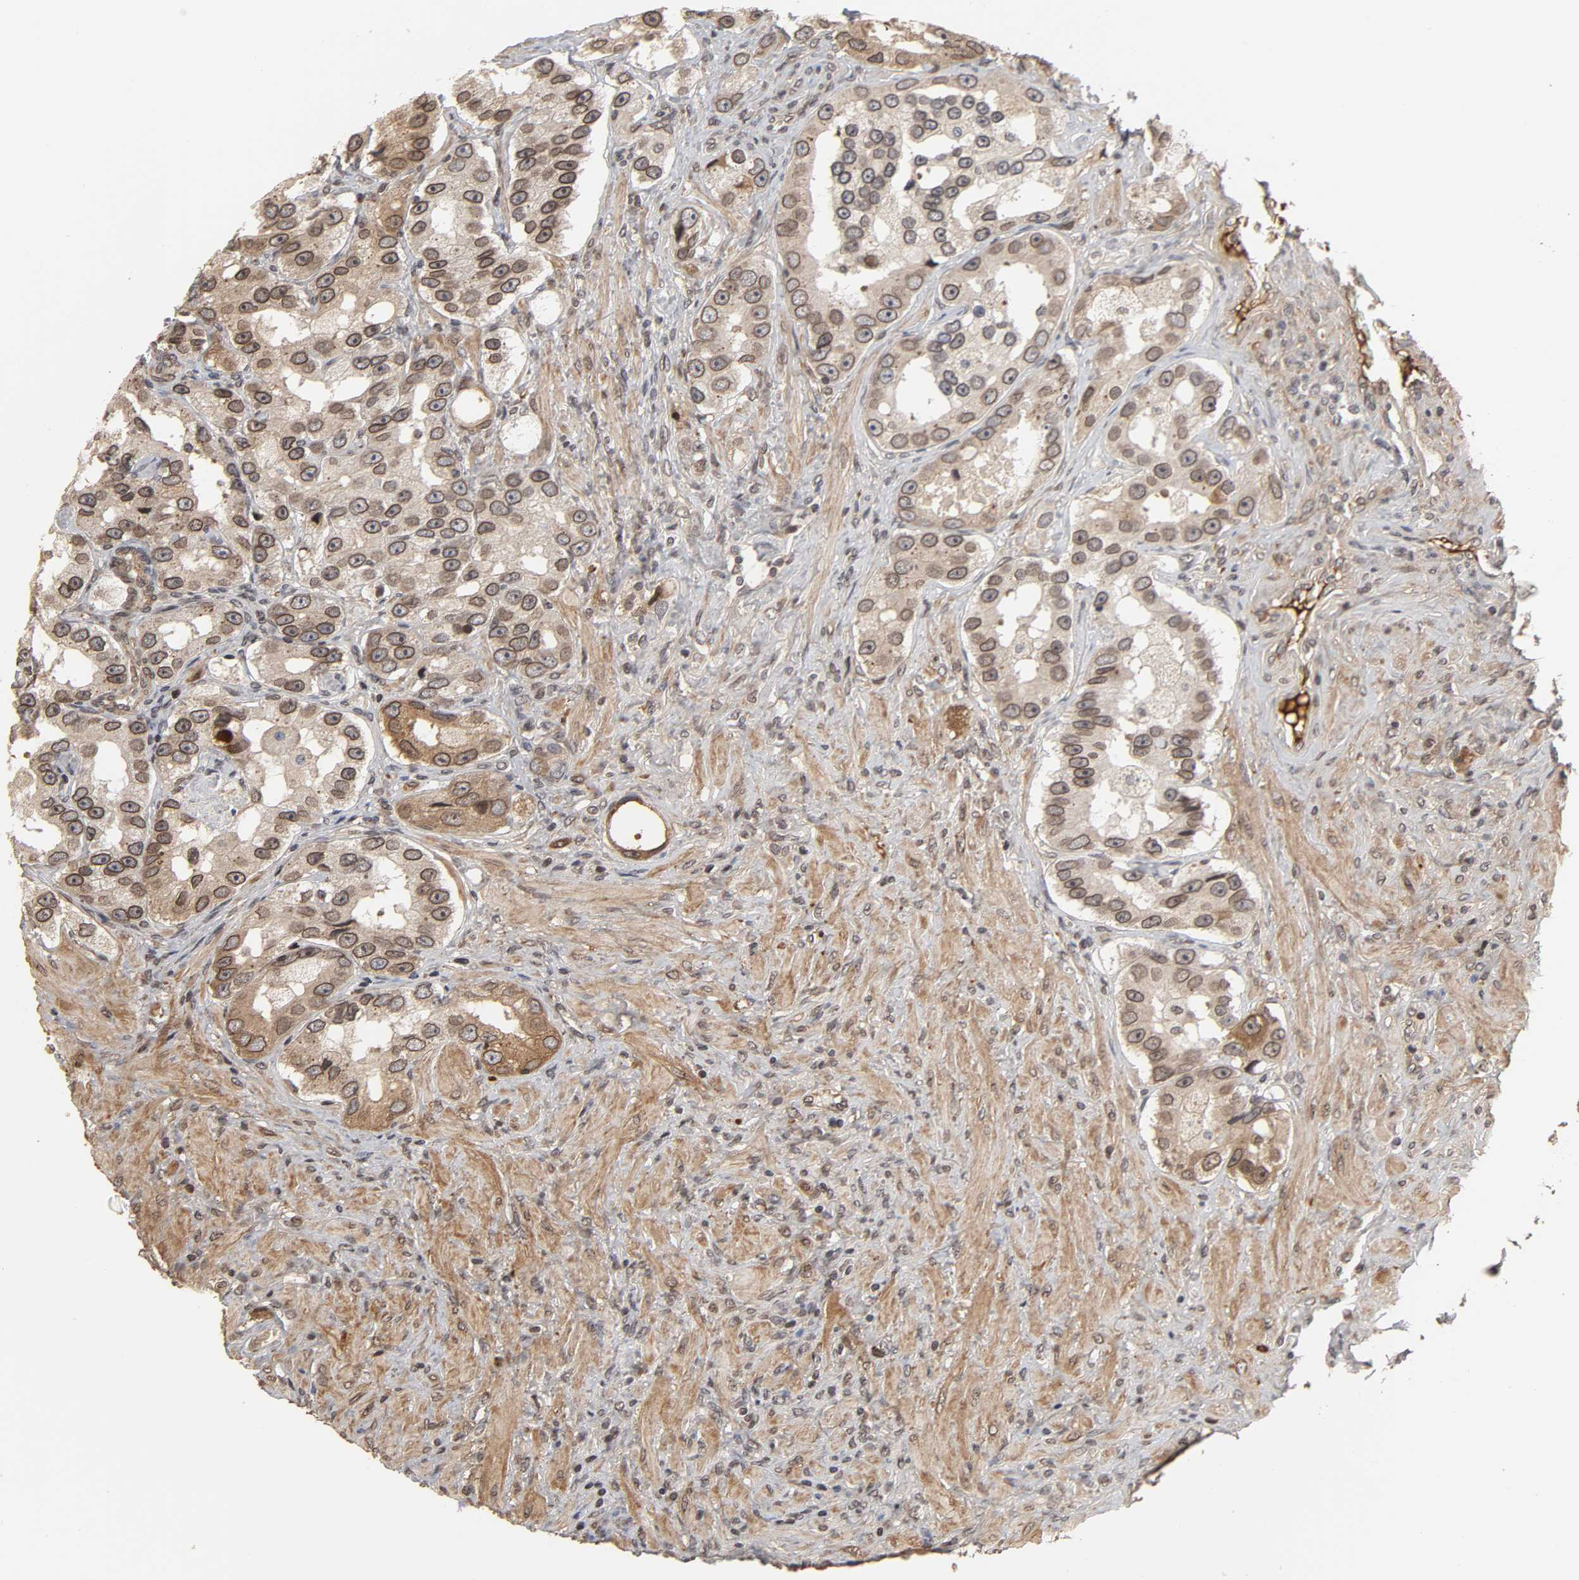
{"staining": {"intensity": "strong", "quantity": ">75%", "location": "cytoplasmic/membranous,nuclear"}, "tissue": "prostate cancer", "cell_type": "Tumor cells", "image_type": "cancer", "snomed": [{"axis": "morphology", "description": "Adenocarcinoma, High grade"}, {"axis": "topography", "description": "Prostate"}], "caption": "This is an image of immunohistochemistry staining of prostate cancer, which shows strong positivity in the cytoplasmic/membranous and nuclear of tumor cells.", "gene": "CPN2", "patient": {"sex": "male", "age": 63}}